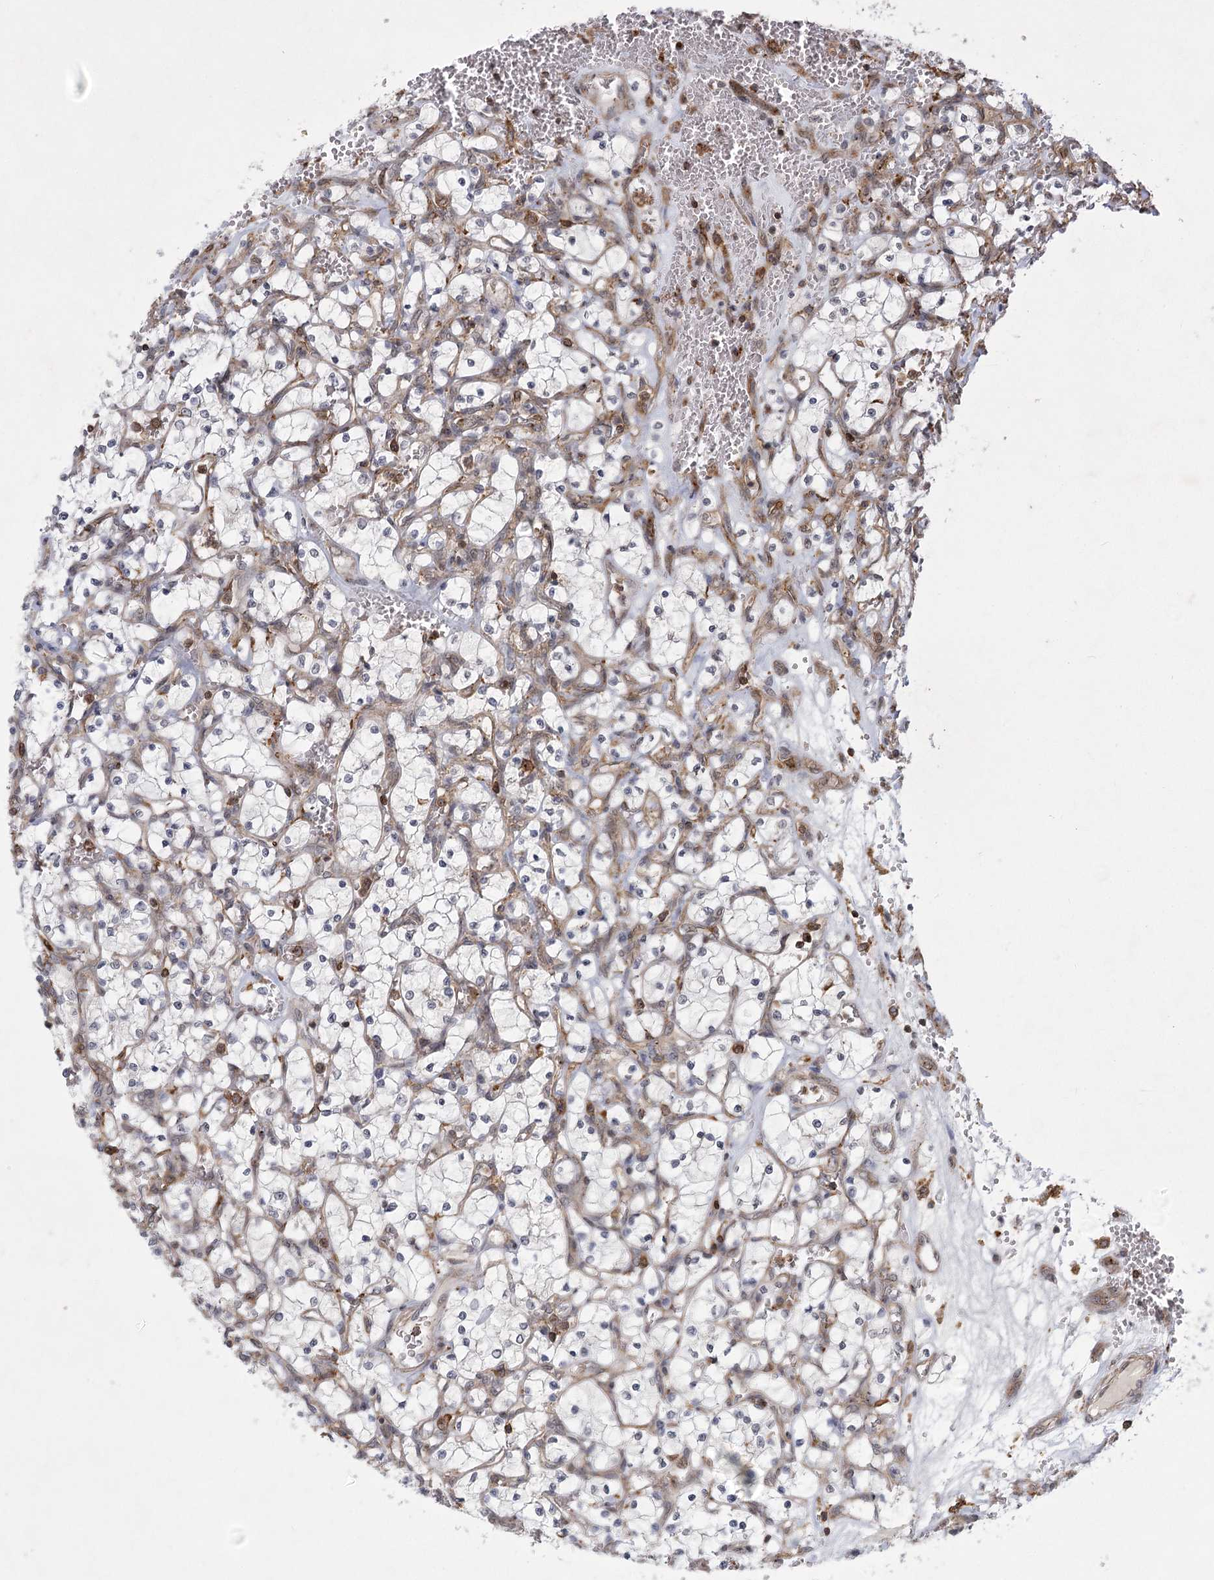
{"staining": {"intensity": "negative", "quantity": "none", "location": "none"}, "tissue": "renal cancer", "cell_type": "Tumor cells", "image_type": "cancer", "snomed": [{"axis": "morphology", "description": "Adenocarcinoma, NOS"}, {"axis": "topography", "description": "Kidney"}], "caption": "There is no significant positivity in tumor cells of adenocarcinoma (renal).", "gene": "MEPE", "patient": {"sex": "female", "age": 69}}